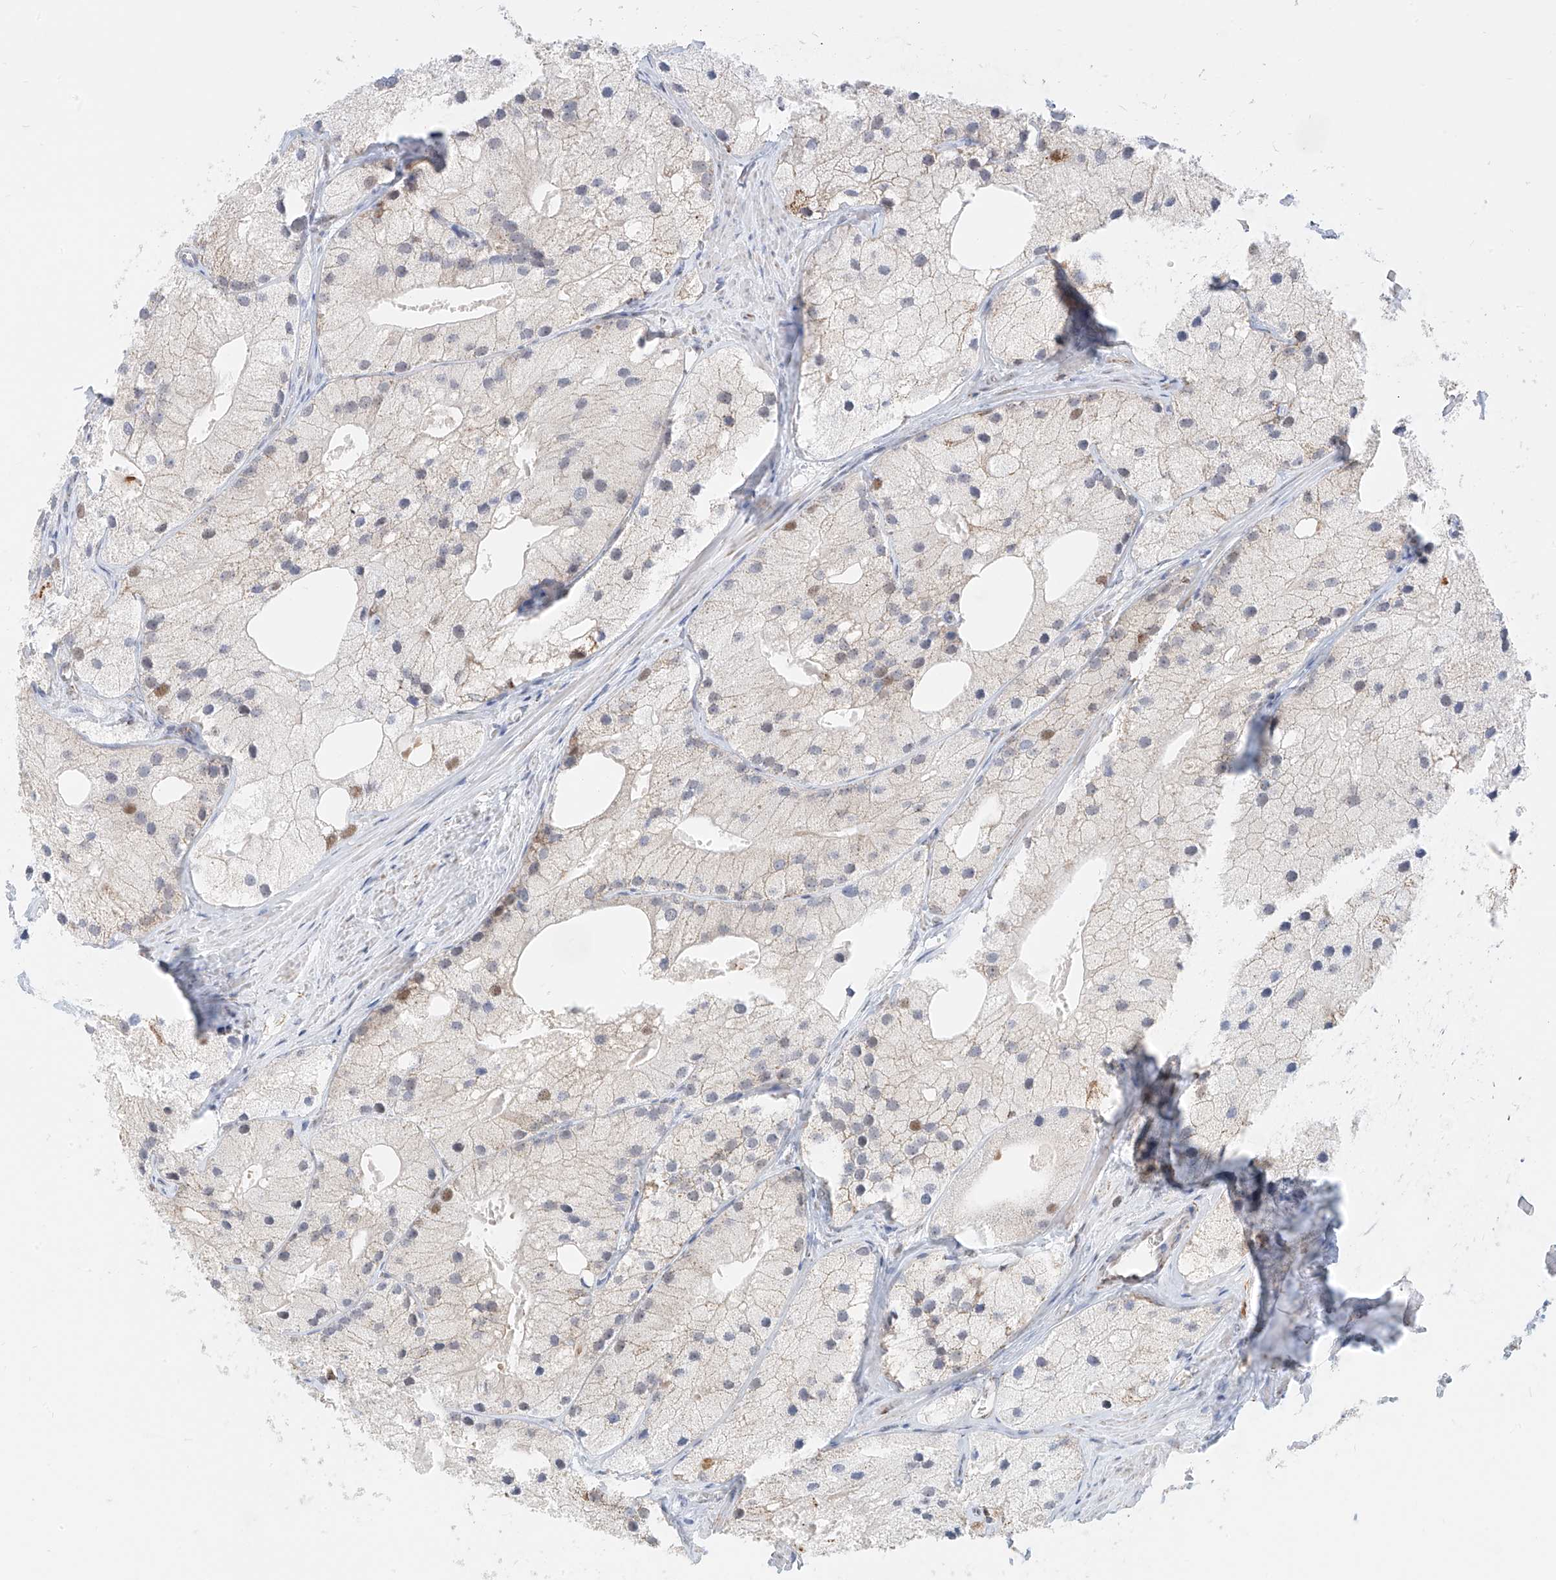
{"staining": {"intensity": "moderate", "quantity": "<25%", "location": "cytoplasmic/membranous"}, "tissue": "prostate cancer", "cell_type": "Tumor cells", "image_type": "cancer", "snomed": [{"axis": "morphology", "description": "Adenocarcinoma, Low grade"}, {"axis": "topography", "description": "Prostate"}], "caption": "The photomicrograph displays immunohistochemical staining of prostate adenocarcinoma (low-grade). There is moderate cytoplasmic/membranous positivity is seen in about <25% of tumor cells.", "gene": "NALCN", "patient": {"sex": "male", "age": 69}}